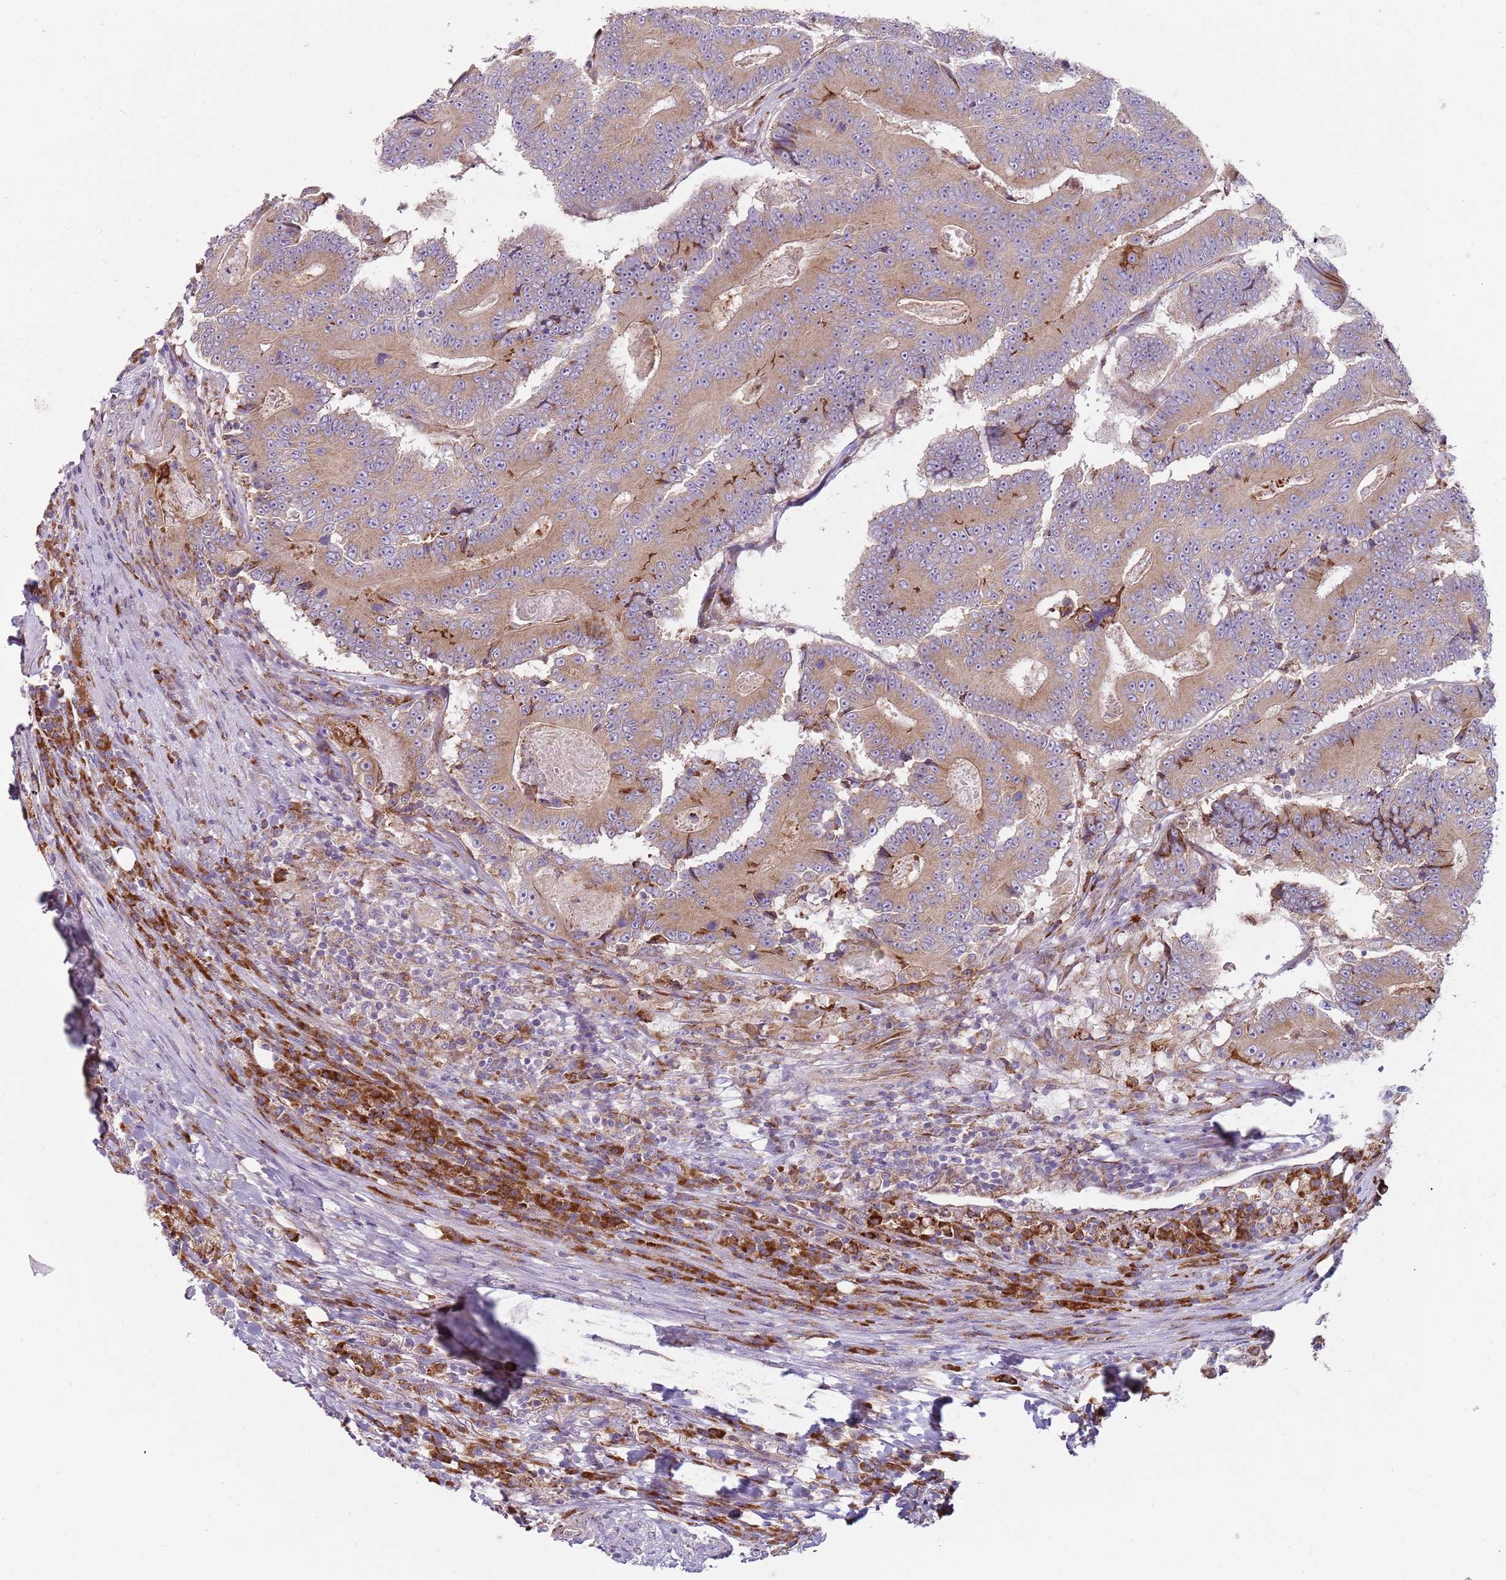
{"staining": {"intensity": "weak", "quantity": ">75%", "location": "cytoplasmic/membranous"}, "tissue": "colorectal cancer", "cell_type": "Tumor cells", "image_type": "cancer", "snomed": [{"axis": "morphology", "description": "Adenocarcinoma, NOS"}, {"axis": "topography", "description": "Colon"}], "caption": "About >75% of tumor cells in adenocarcinoma (colorectal) show weak cytoplasmic/membranous protein expression as visualized by brown immunohistochemical staining.", "gene": "SPATA2", "patient": {"sex": "male", "age": 83}}